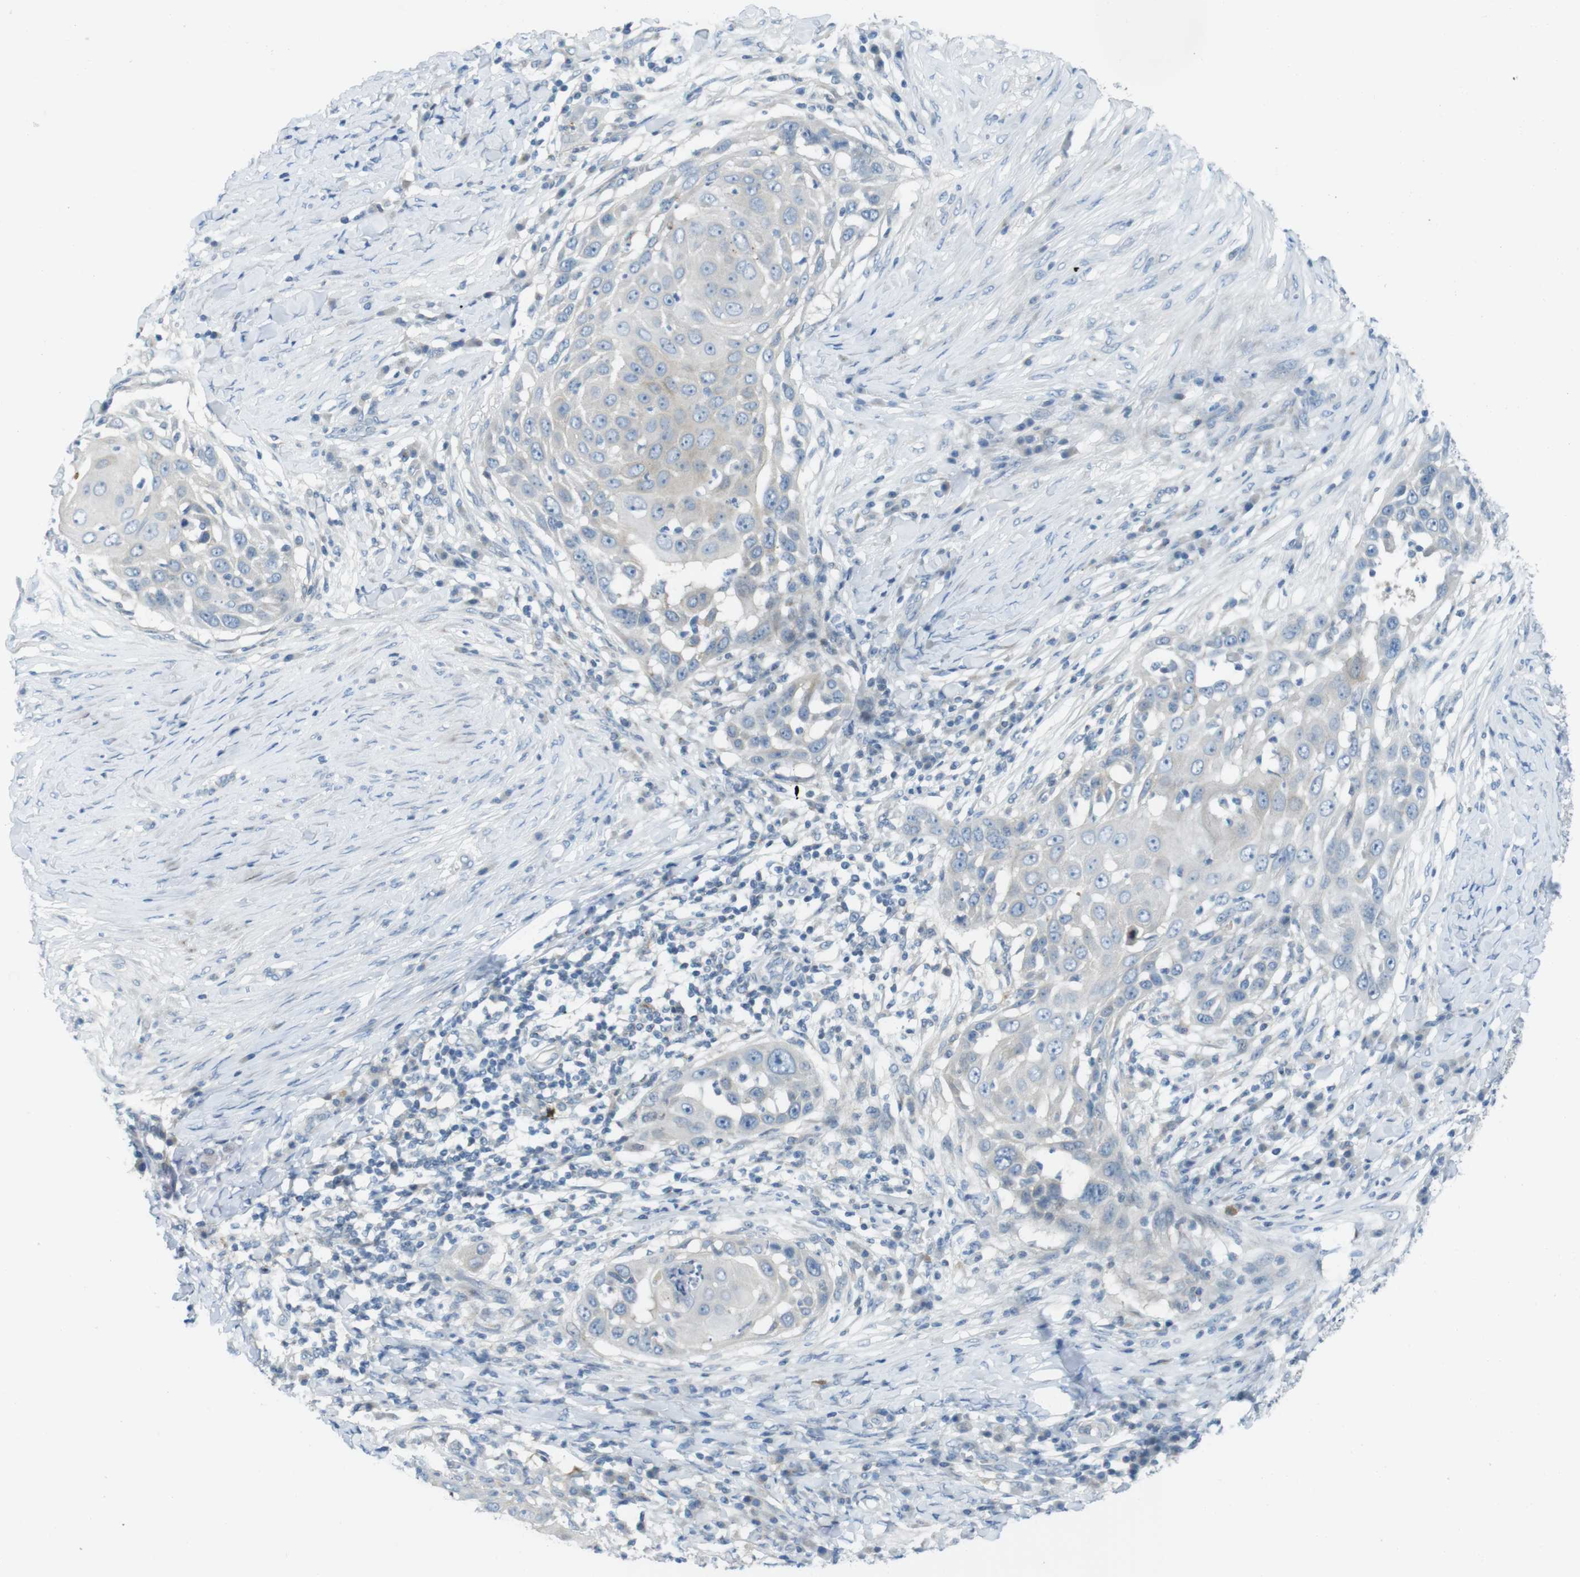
{"staining": {"intensity": "negative", "quantity": "none", "location": "none"}, "tissue": "skin cancer", "cell_type": "Tumor cells", "image_type": "cancer", "snomed": [{"axis": "morphology", "description": "Squamous cell carcinoma, NOS"}, {"axis": "topography", "description": "Skin"}], "caption": "There is no significant expression in tumor cells of skin cancer (squamous cell carcinoma).", "gene": "CASP2", "patient": {"sex": "female", "age": 44}}